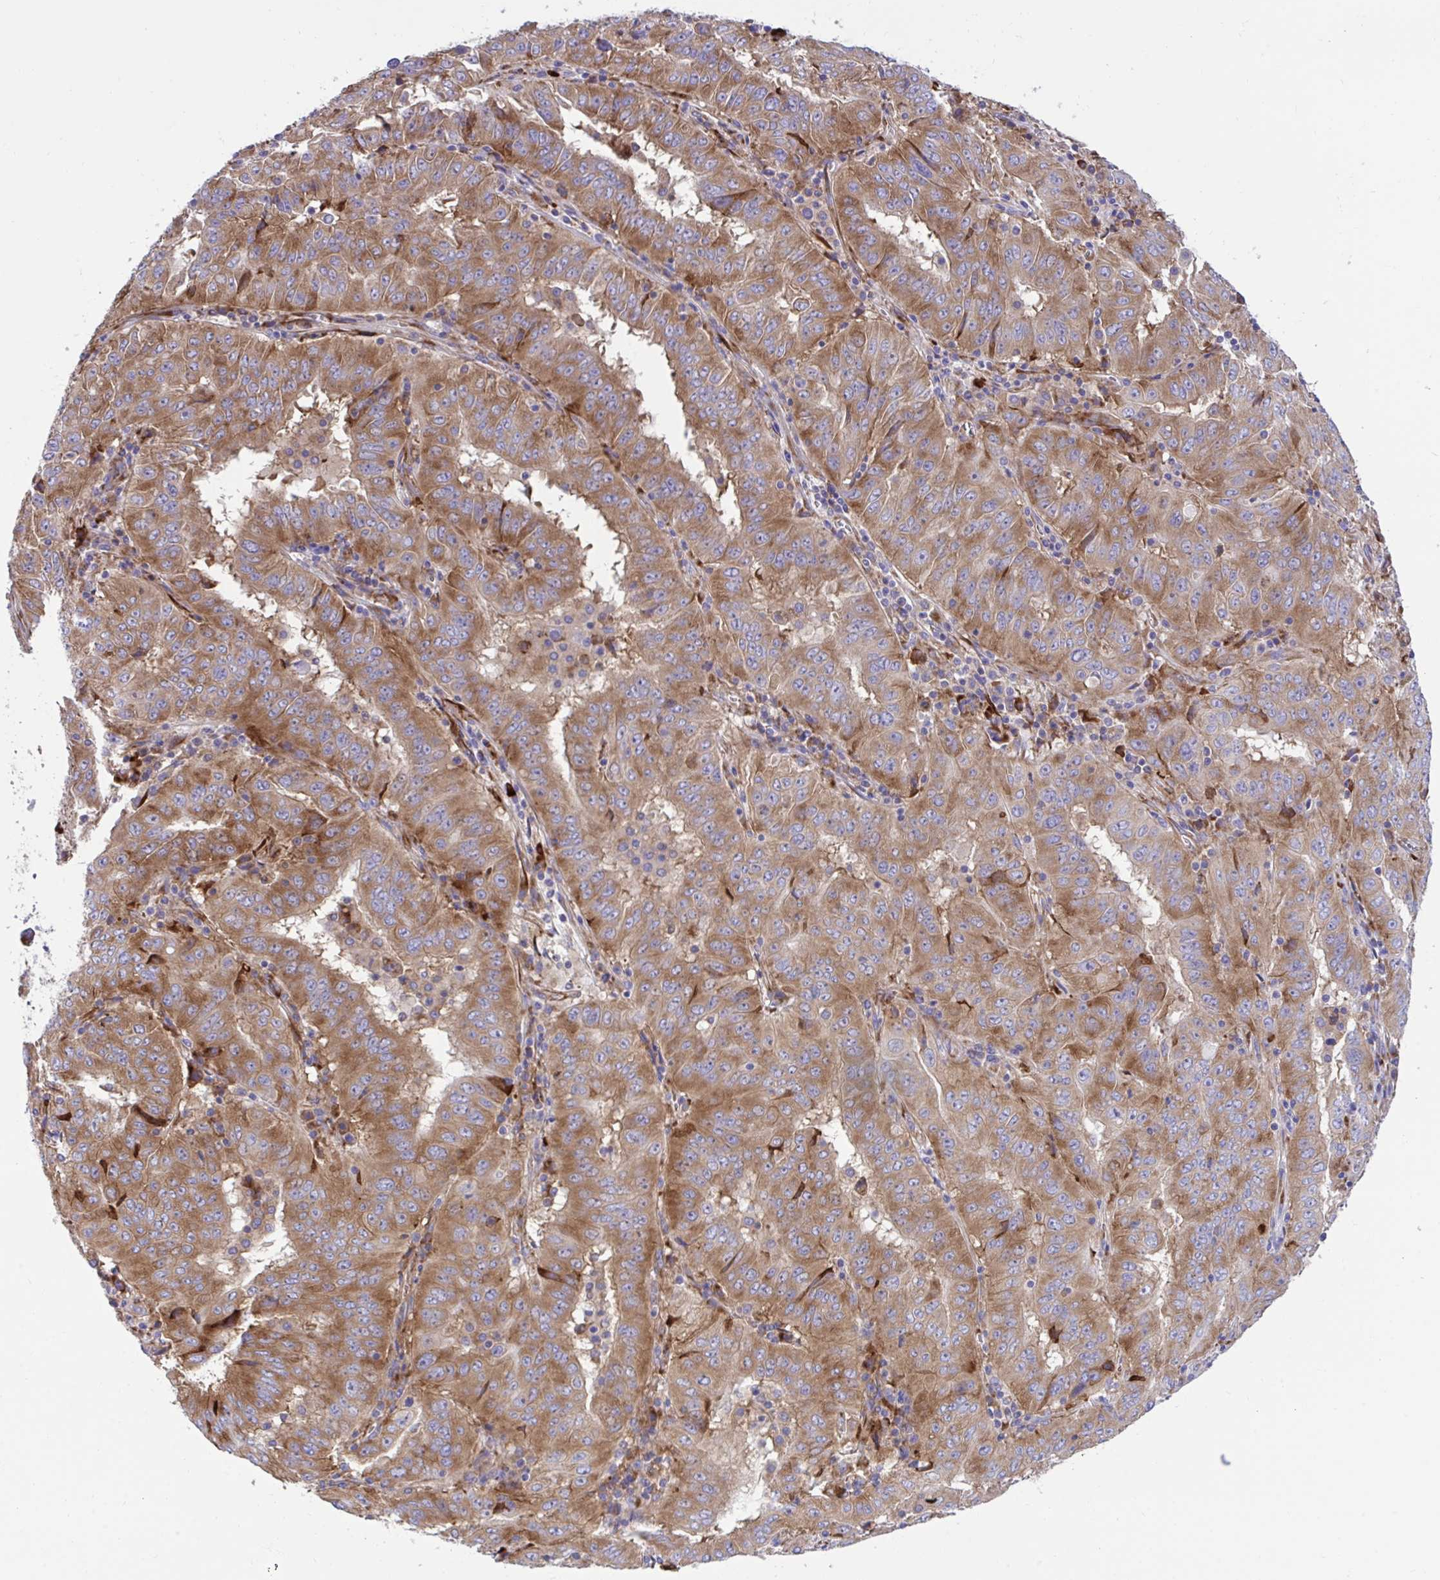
{"staining": {"intensity": "moderate", "quantity": ">75%", "location": "cytoplasmic/membranous"}, "tissue": "pancreatic cancer", "cell_type": "Tumor cells", "image_type": "cancer", "snomed": [{"axis": "morphology", "description": "Adenocarcinoma, NOS"}, {"axis": "topography", "description": "Pancreas"}], "caption": "This is an image of IHC staining of adenocarcinoma (pancreatic), which shows moderate expression in the cytoplasmic/membranous of tumor cells.", "gene": "RPS15", "patient": {"sex": "male", "age": 63}}